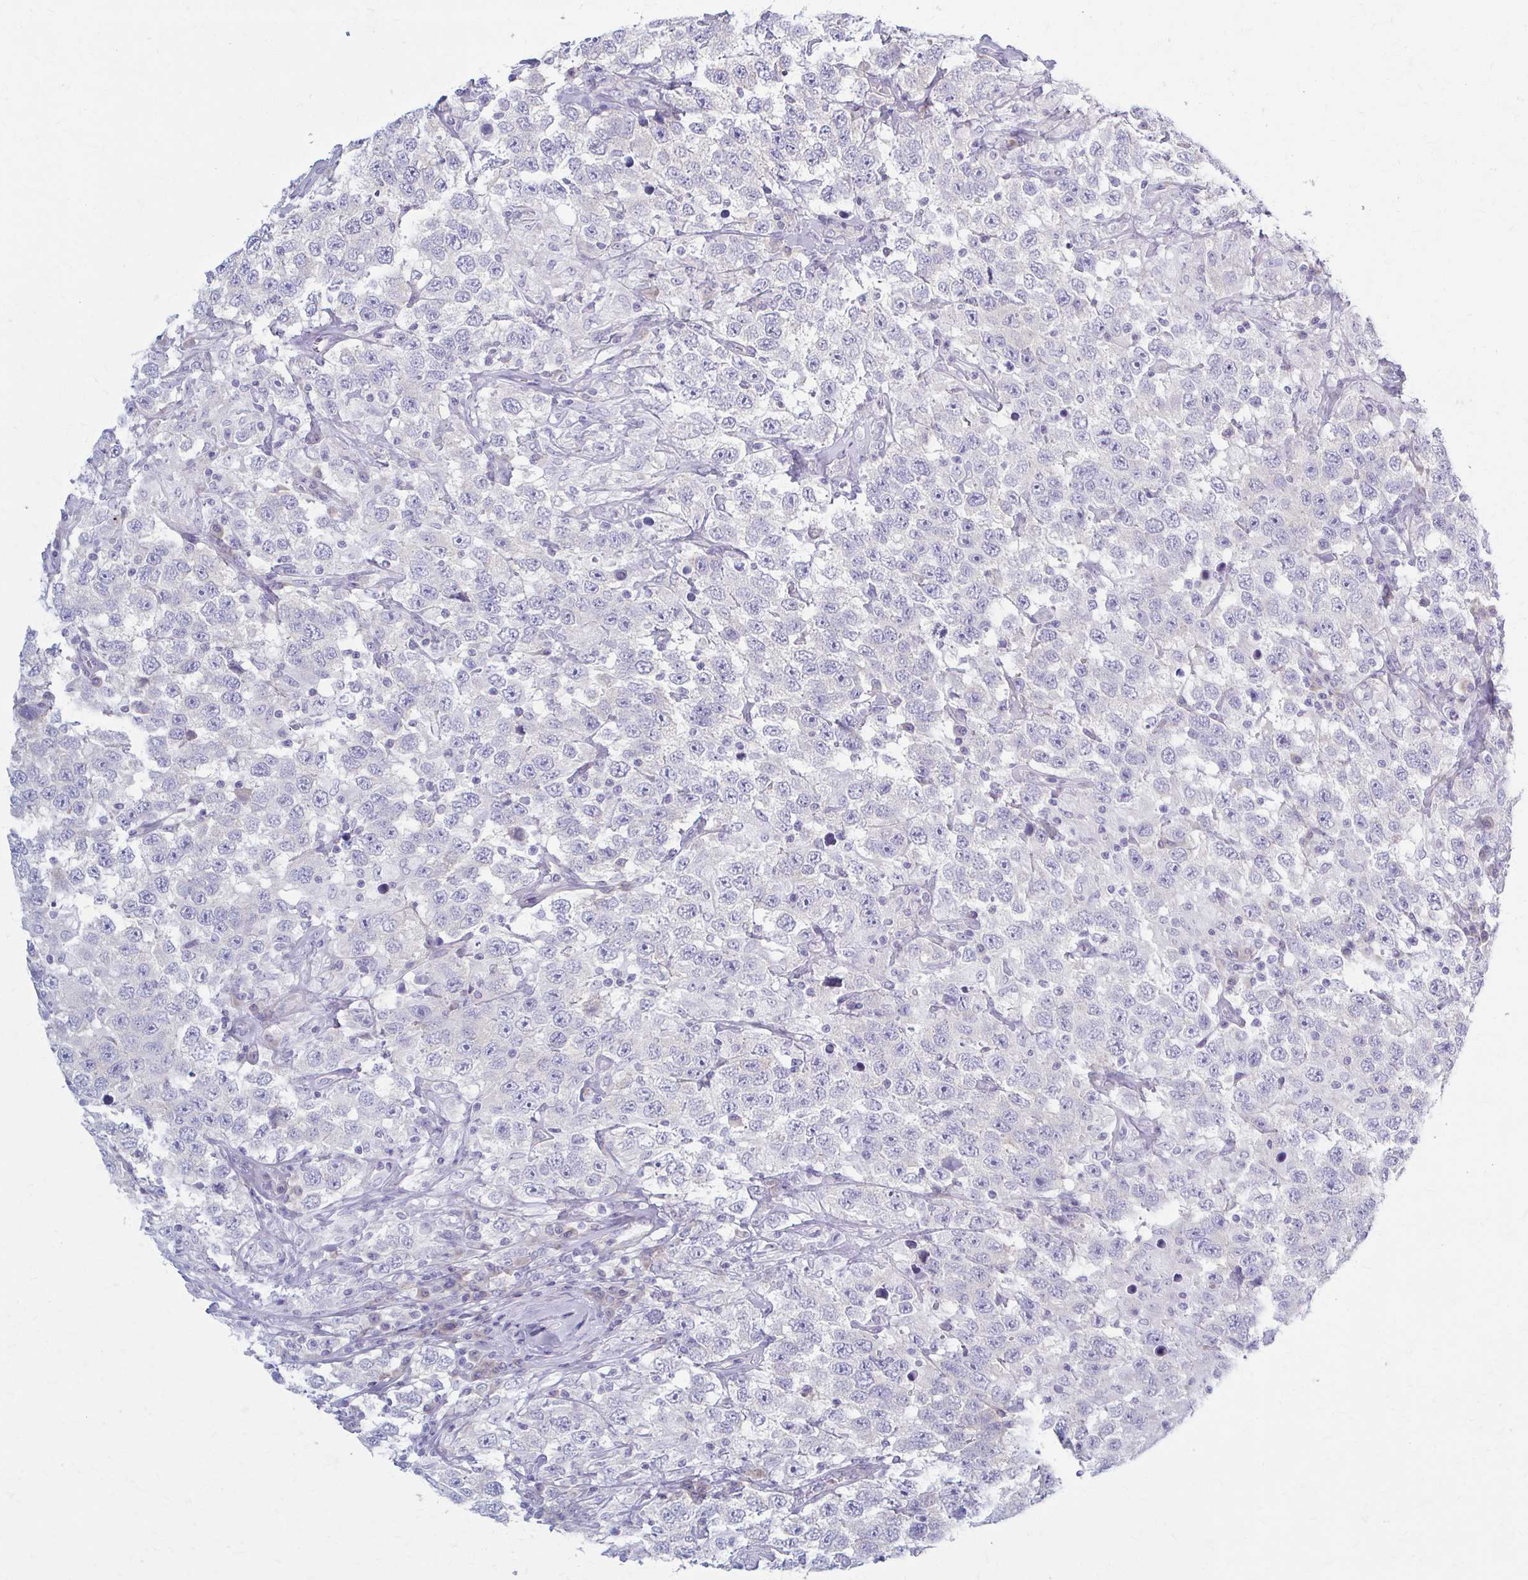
{"staining": {"intensity": "negative", "quantity": "none", "location": "none"}, "tissue": "testis cancer", "cell_type": "Tumor cells", "image_type": "cancer", "snomed": [{"axis": "morphology", "description": "Seminoma, NOS"}, {"axis": "topography", "description": "Testis"}], "caption": "IHC of human seminoma (testis) demonstrates no staining in tumor cells.", "gene": "PRKRA", "patient": {"sex": "male", "age": 41}}